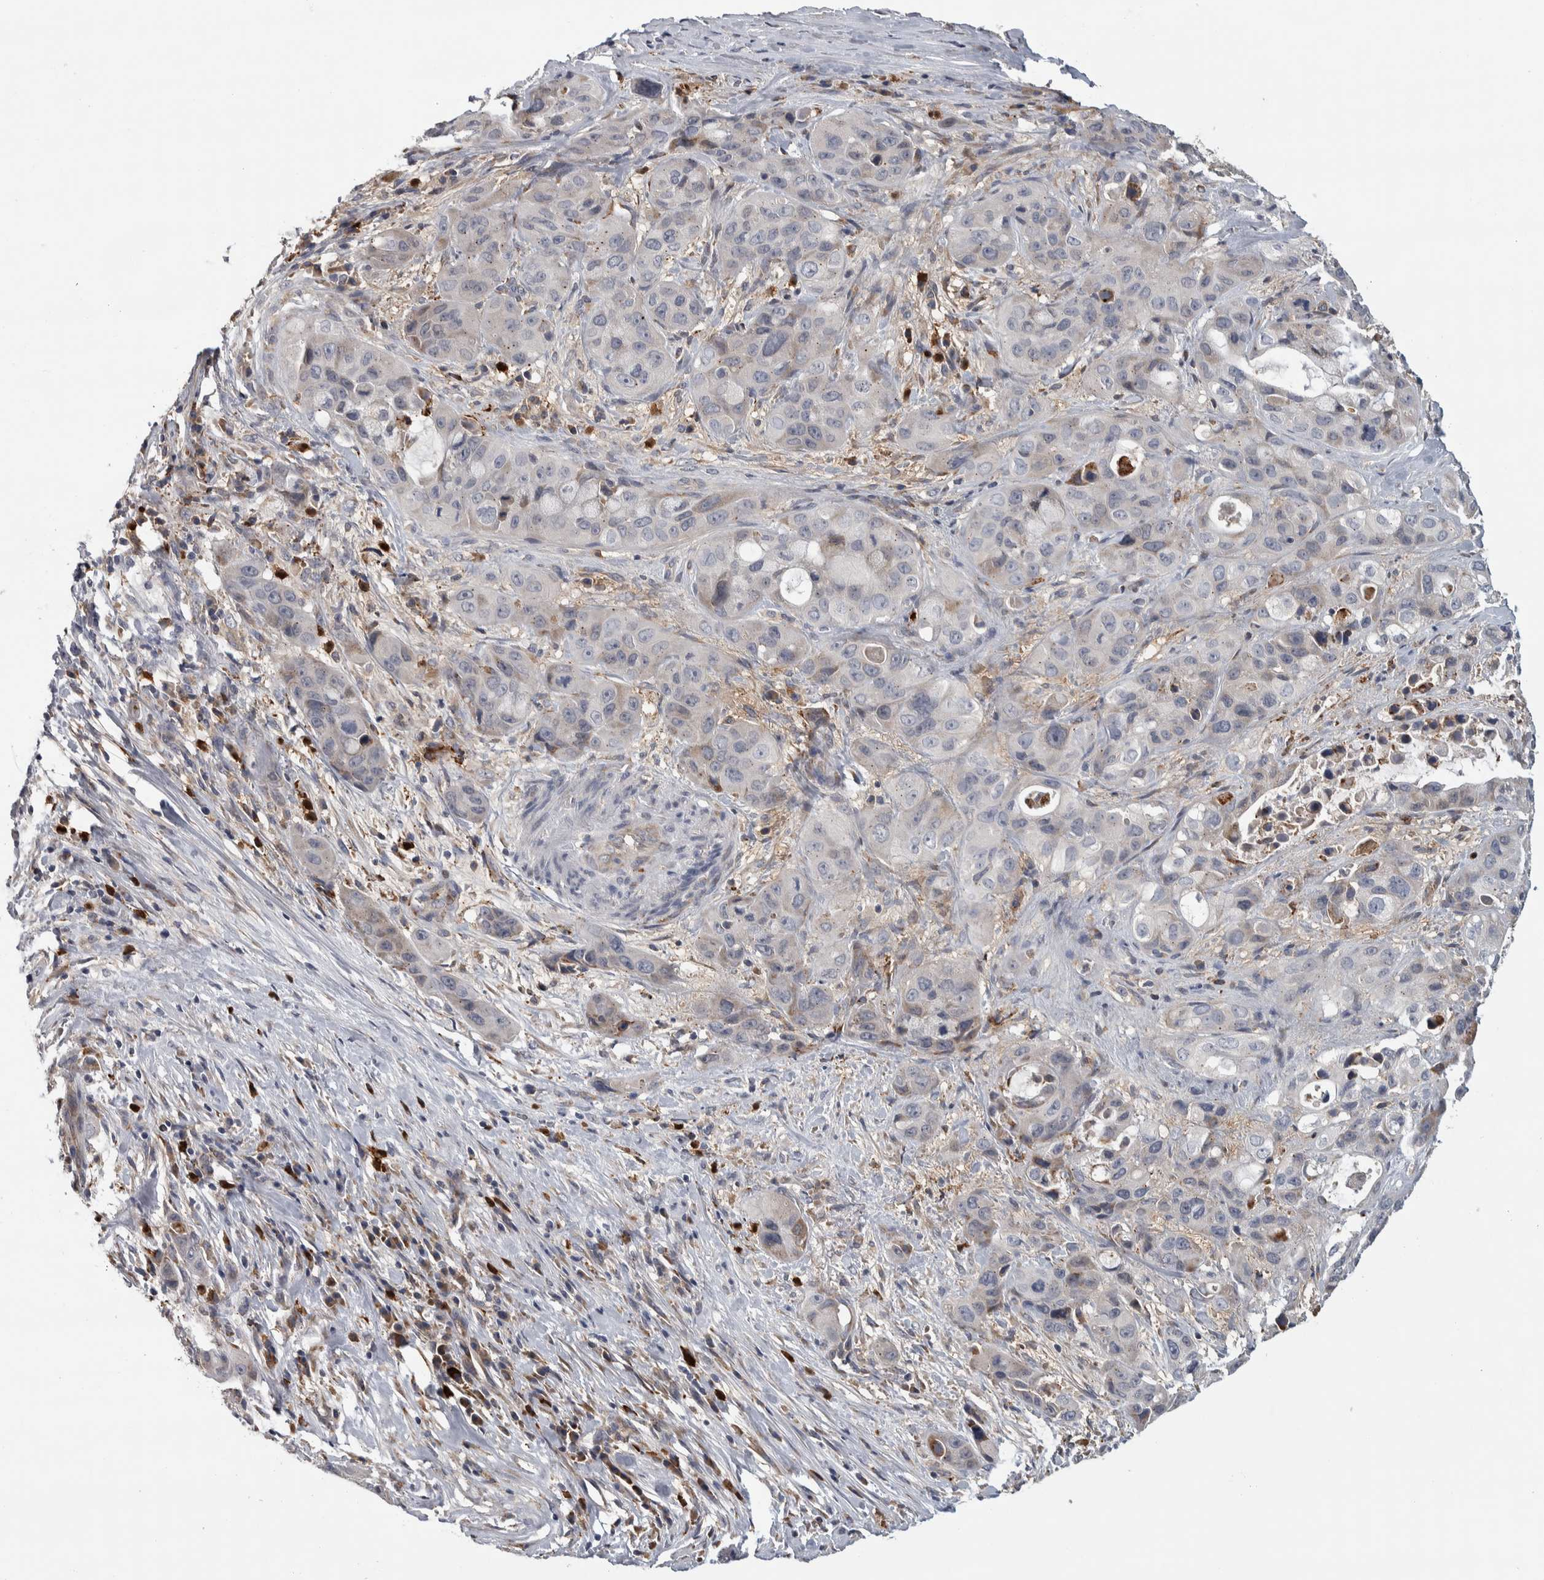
{"staining": {"intensity": "negative", "quantity": "none", "location": "none"}, "tissue": "pancreatic cancer", "cell_type": "Tumor cells", "image_type": "cancer", "snomed": [{"axis": "morphology", "description": "Adenocarcinoma, NOS"}, {"axis": "topography", "description": "Pancreas"}], "caption": "This is a histopathology image of immunohistochemistry (IHC) staining of pancreatic cancer, which shows no staining in tumor cells.", "gene": "ADPRM", "patient": {"sex": "male", "age": 53}}